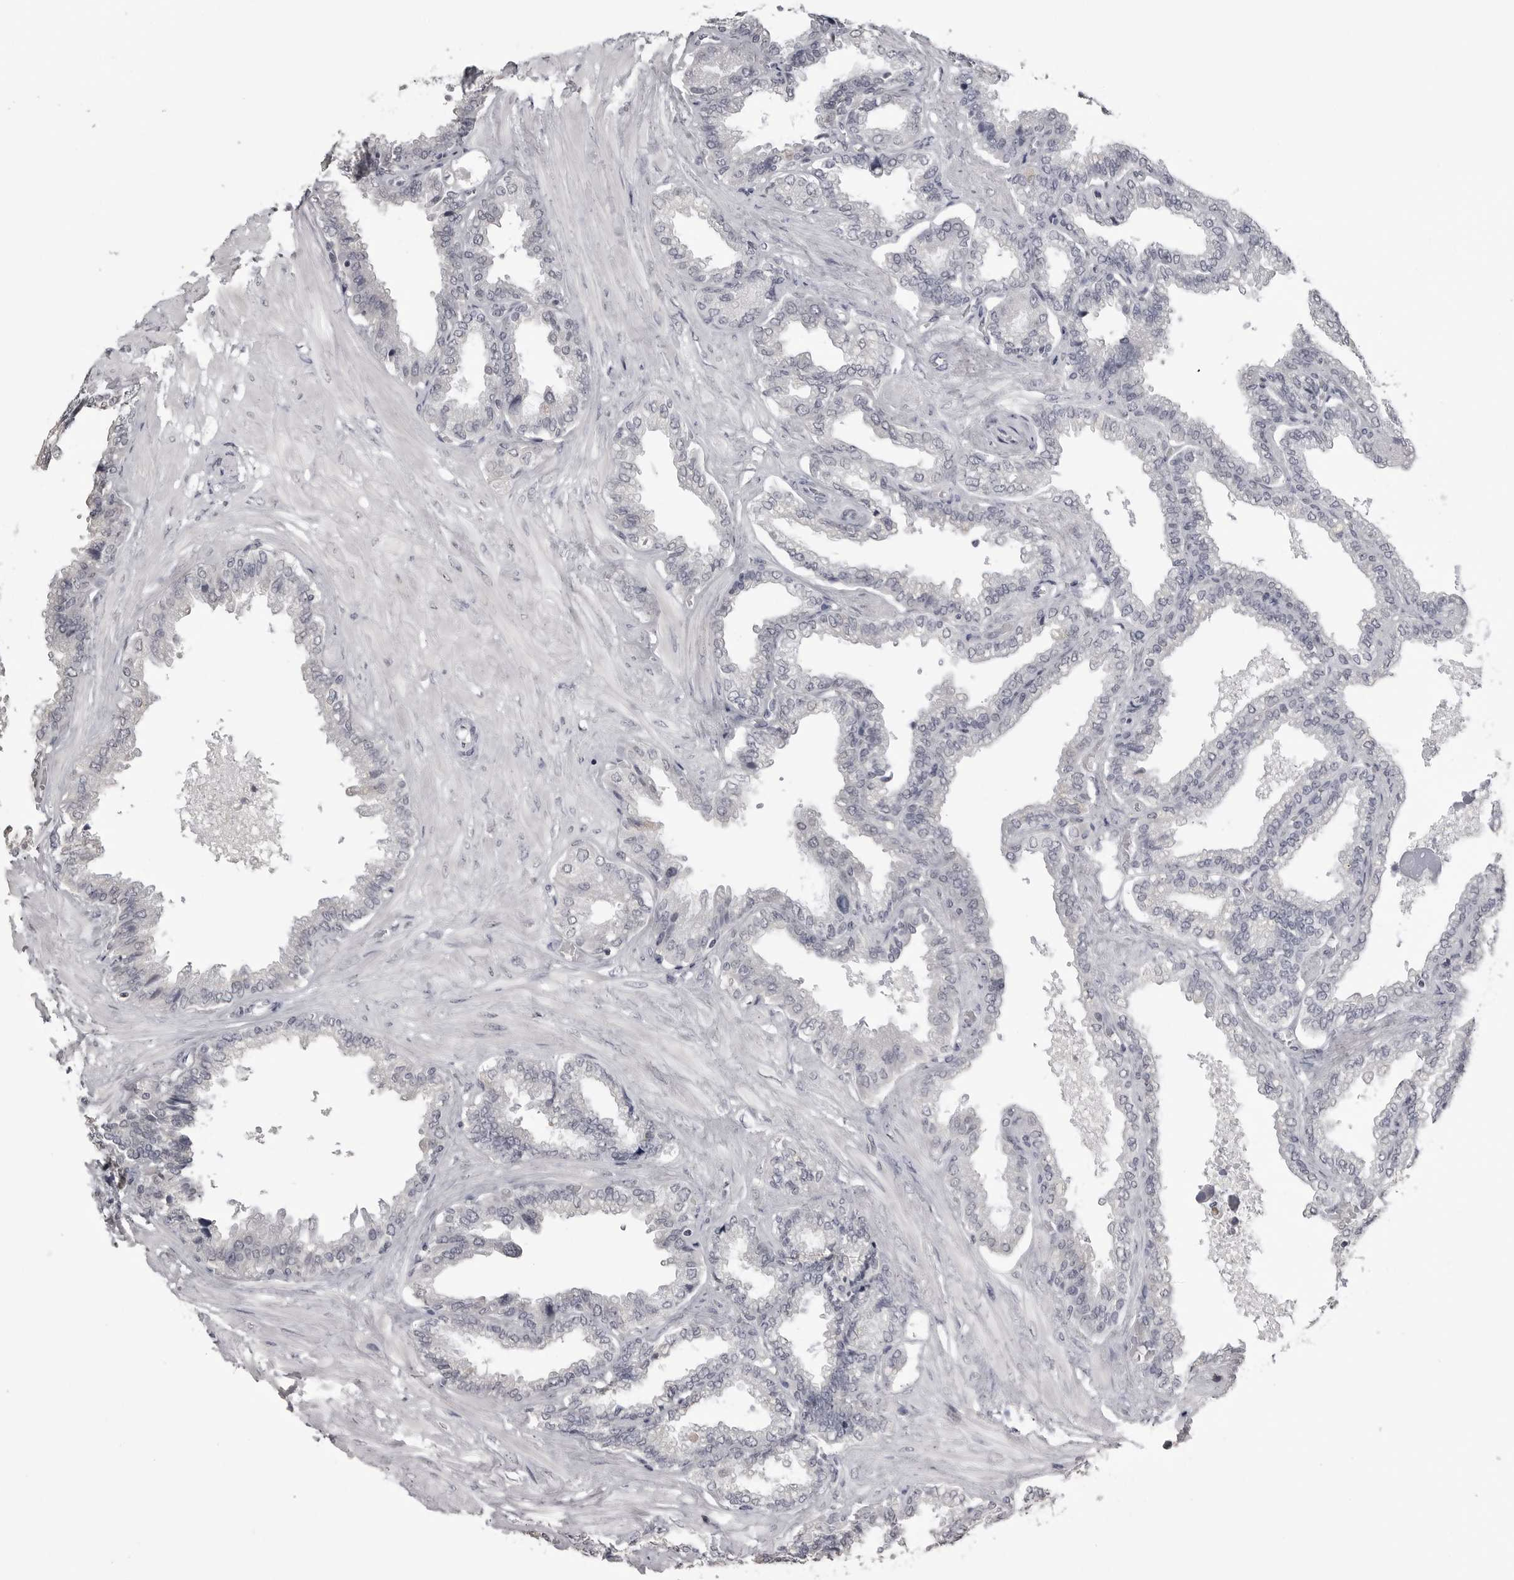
{"staining": {"intensity": "negative", "quantity": "none", "location": "none"}, "tissue": "seminal vesicle", "cell_type": "Glandular cells", "image_type": "normal", "snomed": [{"axis": "morphology", "description": "Normal tissue, NOS"}, {"axis": "topography", "description": "Seminal veicle"}], "caption": "DAB immunohistochemical staining of benign human seminal vesicle exhibits no significant expression in glandular cells.", "gene": "GPN2", "patient": {"sex": "male", "age": 46}}